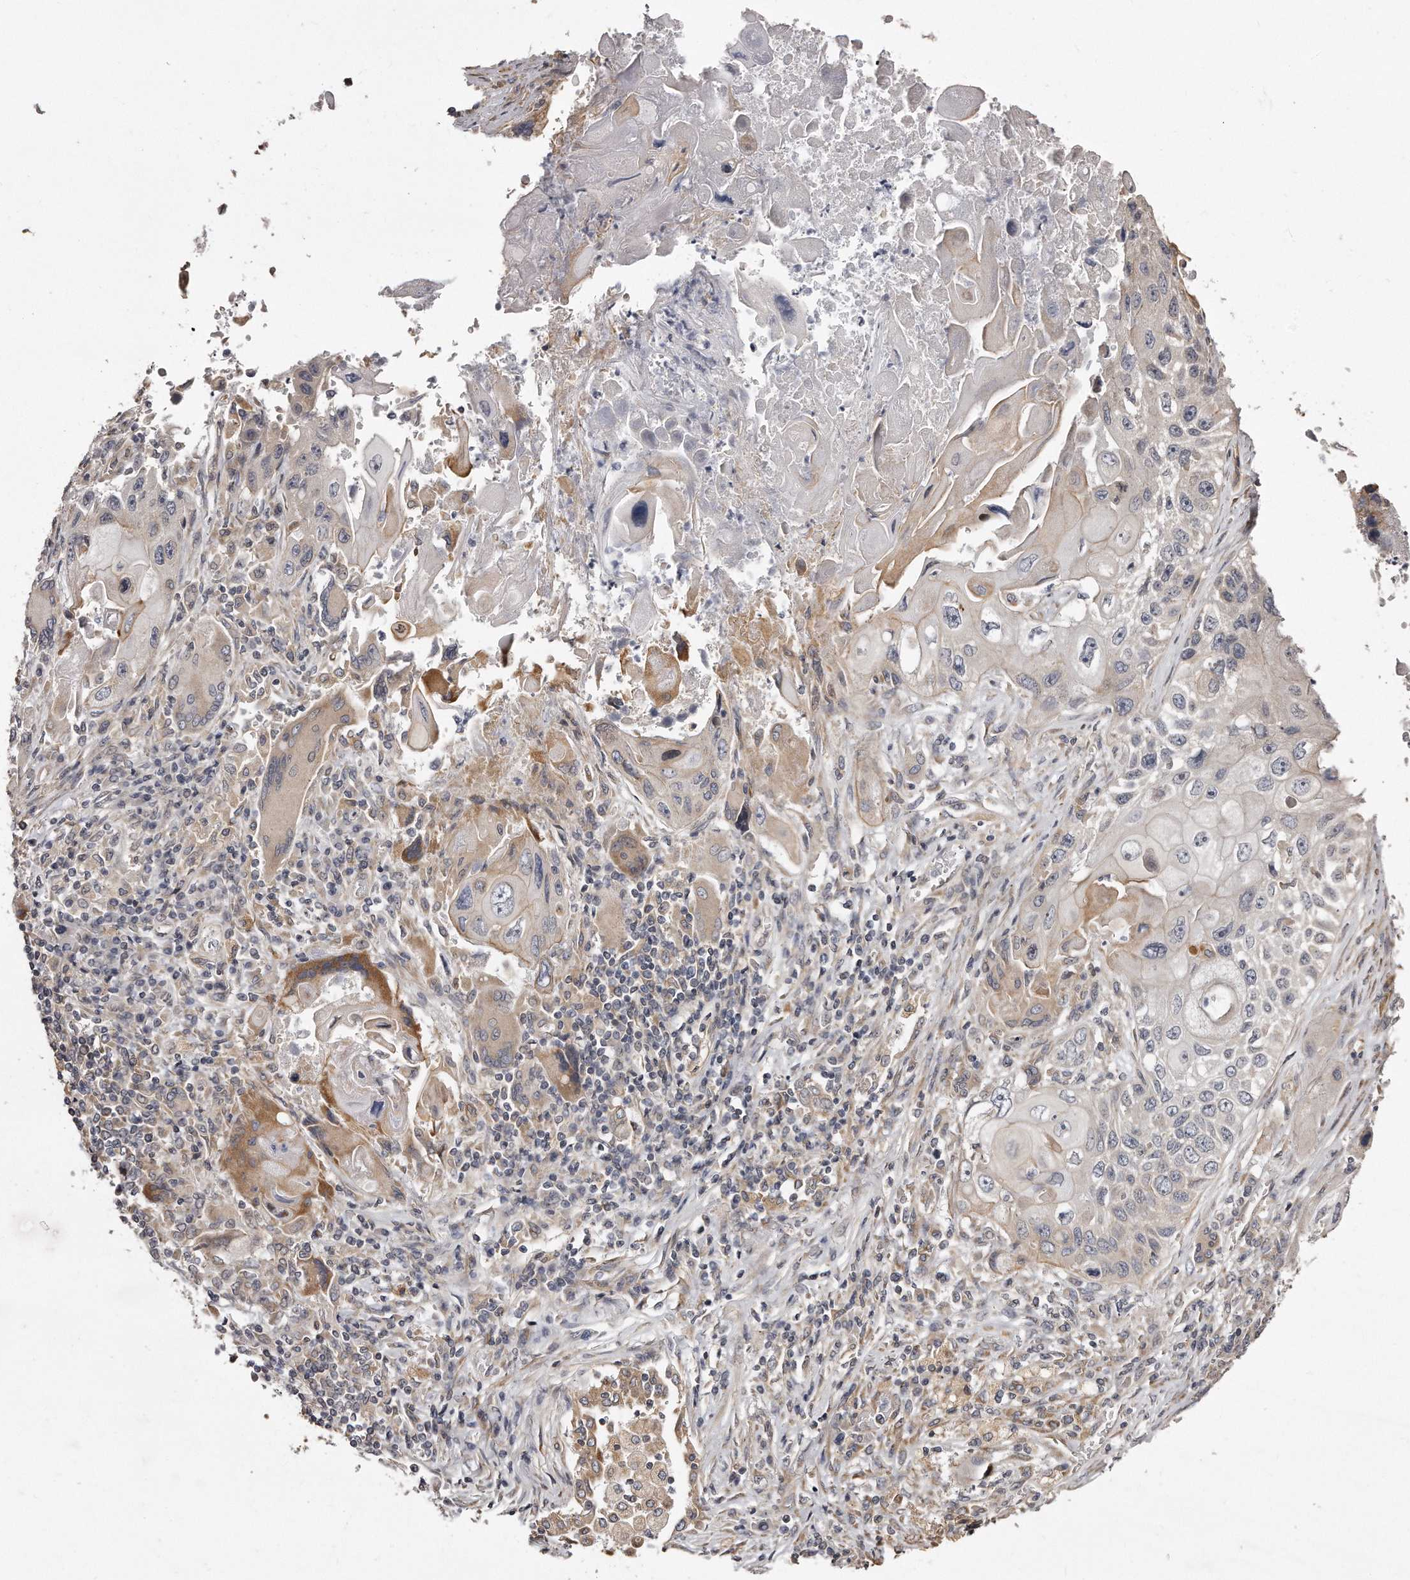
{"staining": {"intensity": "negative", "quantity": "none", "location": "none"}, "tissue": "lung cancer", "cell_type": "Tumor cells", "image_type": "cancer", "snomed": [{"axis": "morphology", "description": "Squamous cell carcinoma, NOS"}, {"axis": "topography", "description": "Lung"}], "caption": "Lung squamous cell carcinoma was stained to show a protein in brown. There is no significant expression in tumor cells.", "gene": "TRAPPC14", "patient": {"sex": "male", "age": 61}}